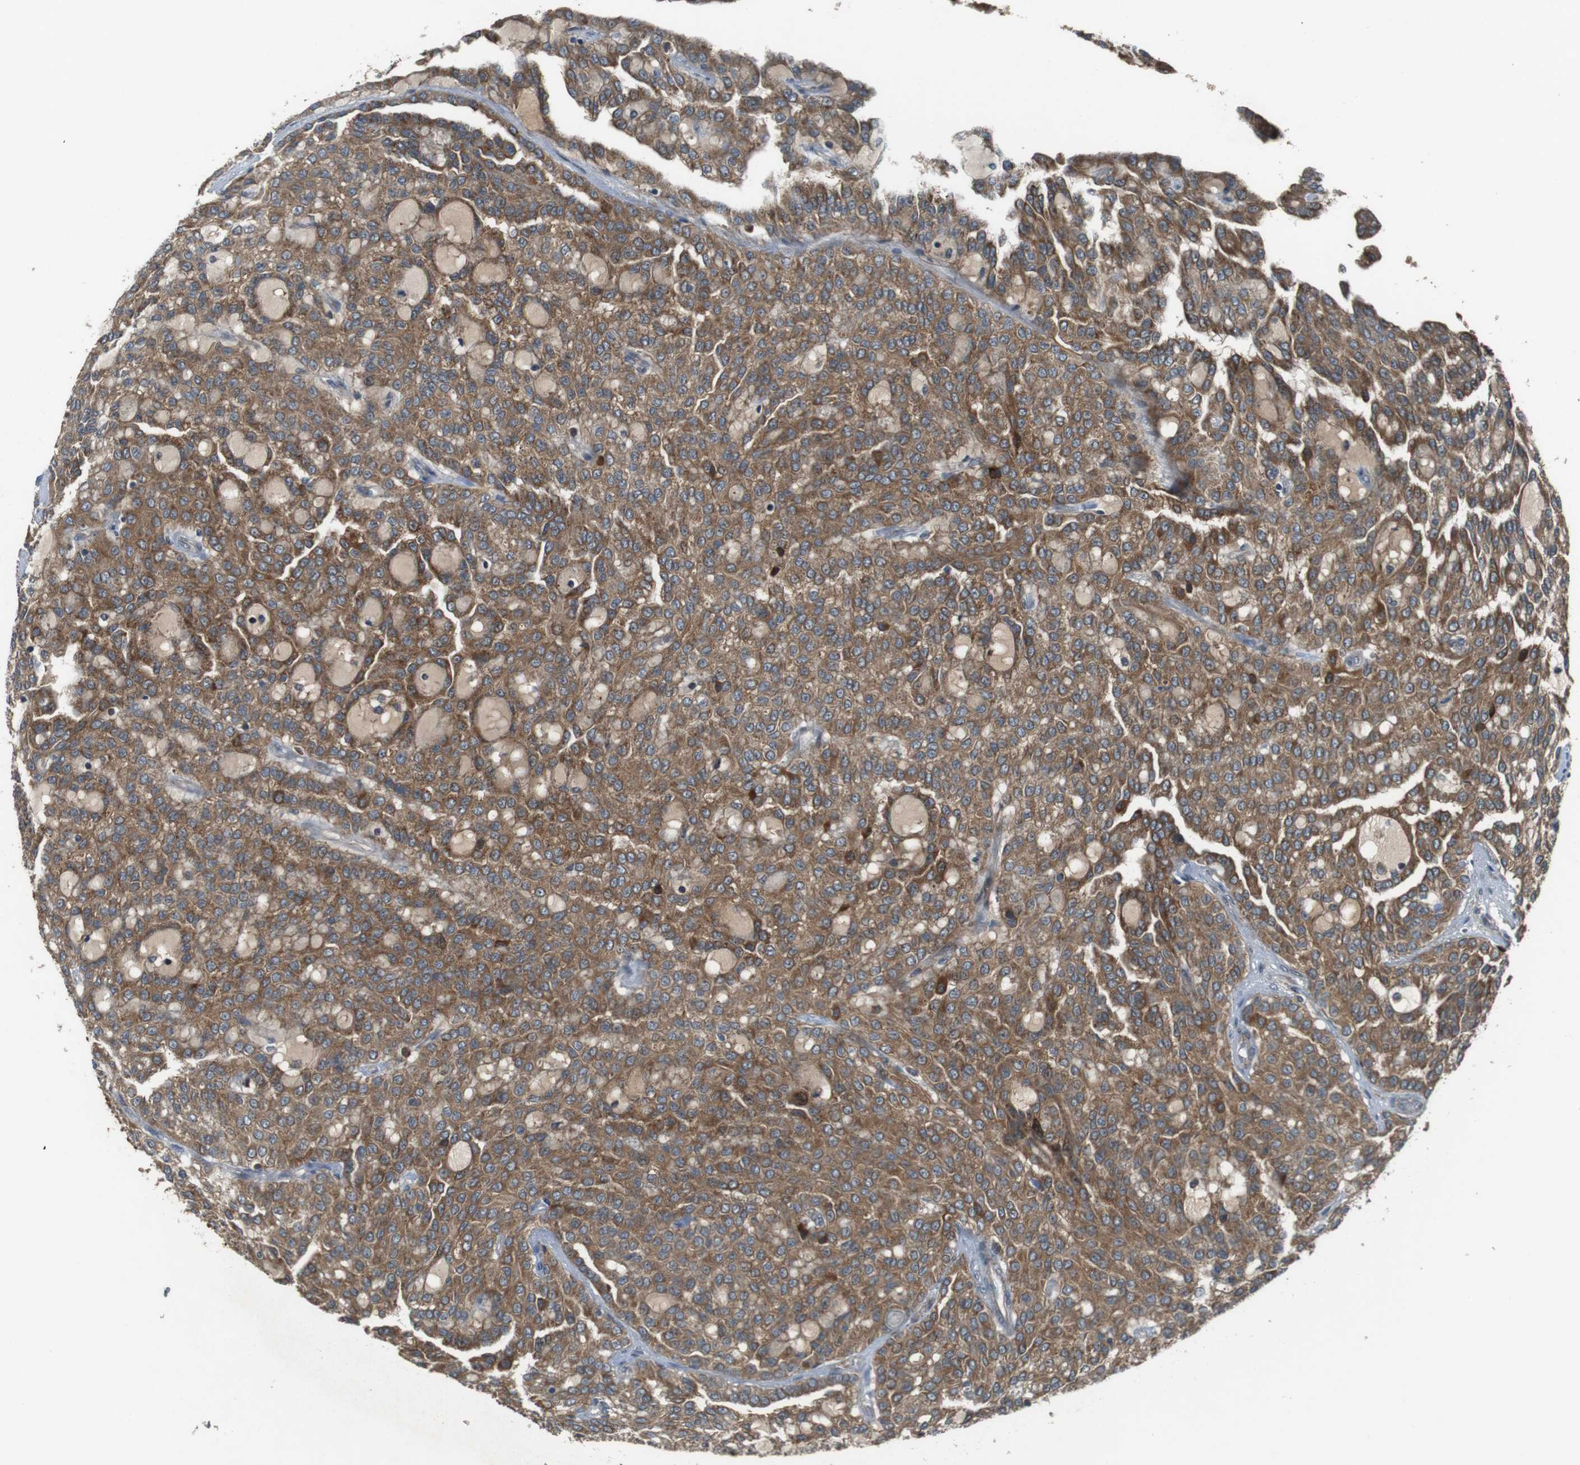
{"staining": {"intensity": "moderate", "quantity": ">75%", "location": "cytoplasmic/membranous"}, "tissue": "renal cancer", "cell_type": "Tumor cells", "image_type": "cancer", "snomed": [{"axis": "morphology", "description": "Adenocarcinoma, NOS"}, {"axis": "topography", "description": "Kidney"}], "caption": "DAB immunohistochemical staining of renal adenocarcinoma displays moderate cytoplasmic/membranous protein expression in about >75% of tumor cells. The protein of interest is stained brown, and the nuclei are stained in blue (DAB (3,3'-diaminobenzidine) IHC with brightfield microscopy, high magnification).", "gene": "IFFO2", "patient": {"sex": "male", "age": 63}}